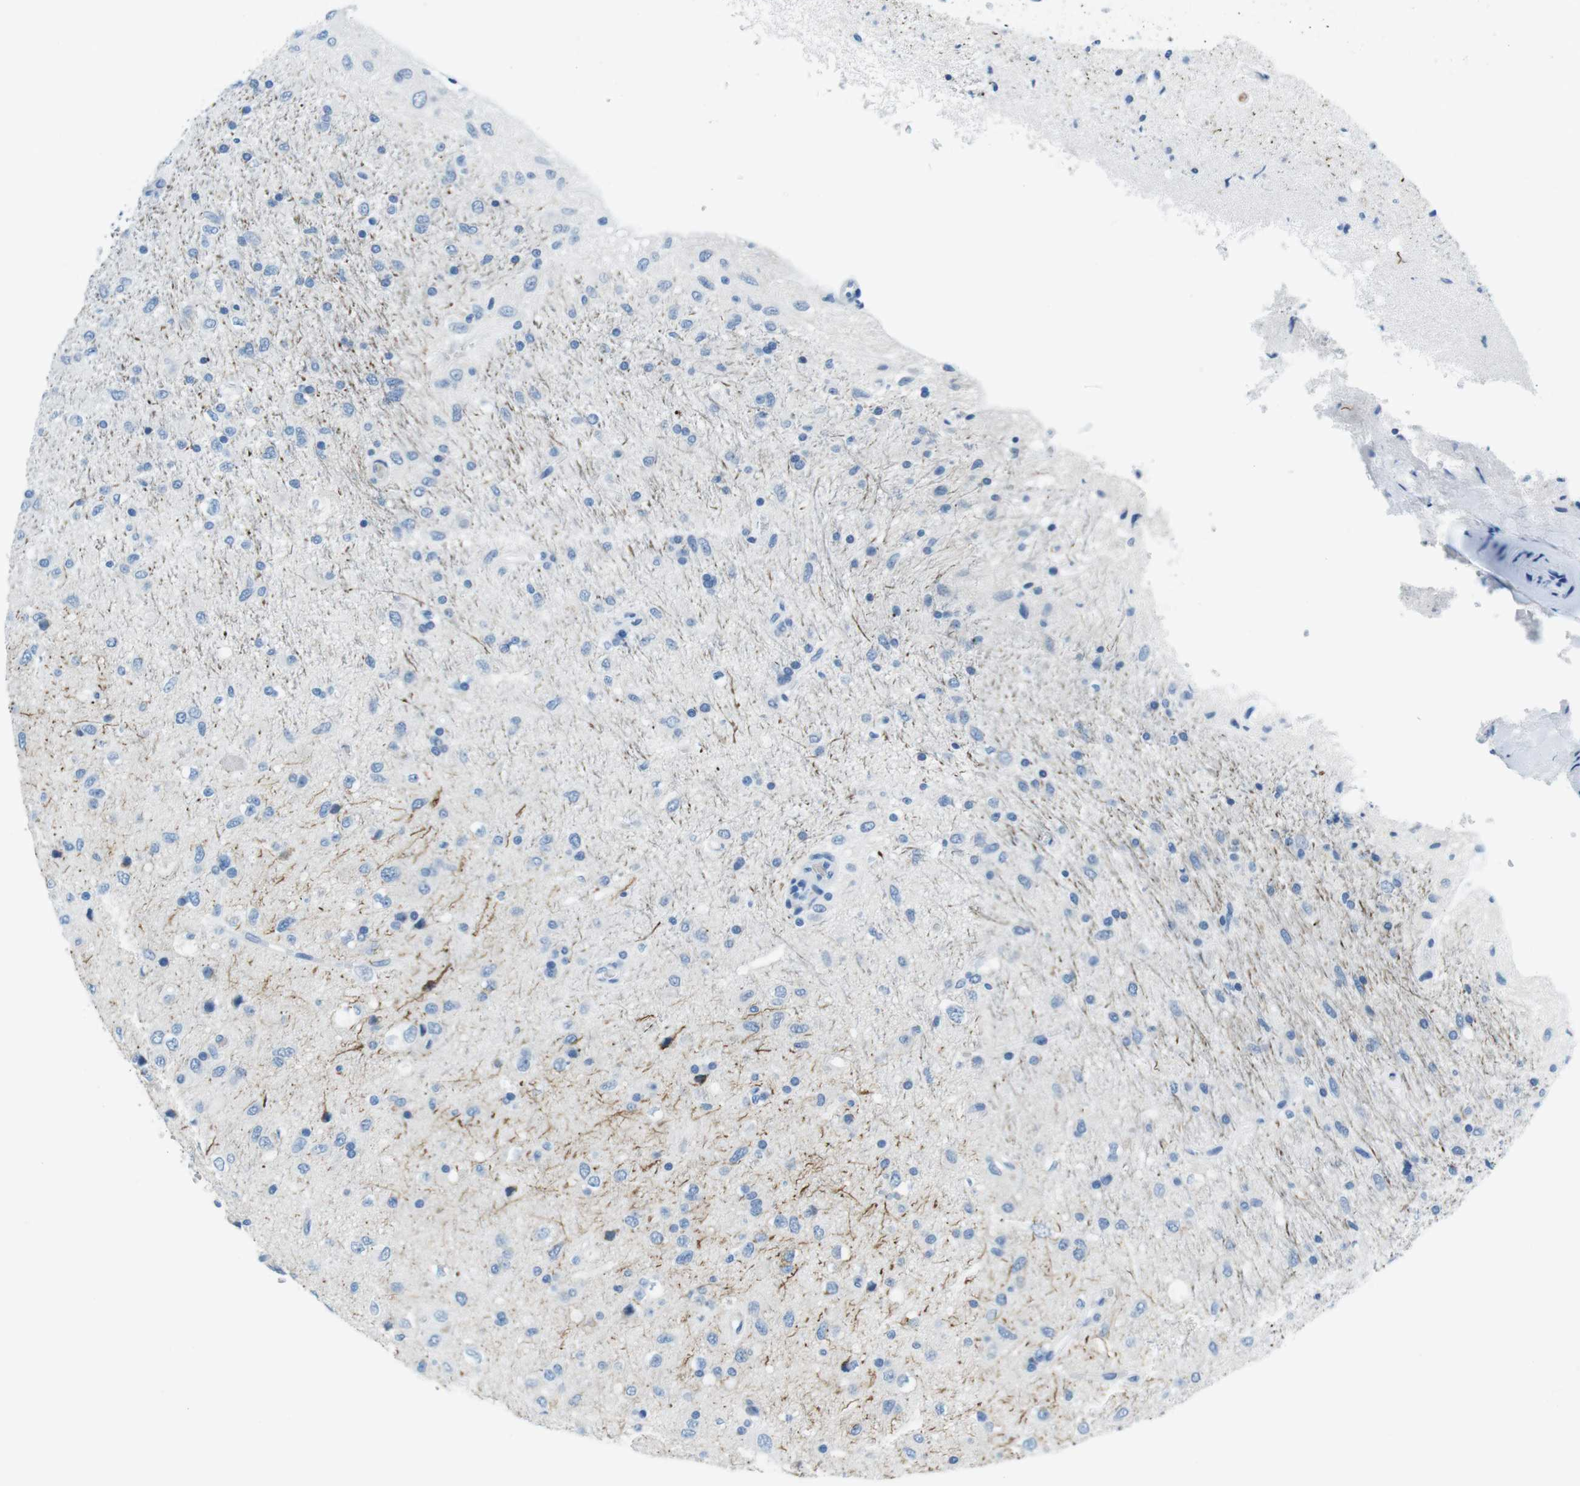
{"staining": {"intensity": "weak", "quantity": "<25%", "location": "cytoplasmic/membranous,nuclear"}, "tissue": "glioma", "cell_type": "Tumor cells", "image_type": "cancer", "snomed": [{"axis": "morphology", "description": "Glioma, malignant, Low grade"}, {"axis": "topography", "description": "Brain"}], "caption": "Immunohistochemical staining of human glioma demonstrates no significant staining in tumor cells.", "gene": "TFAP2C", "patient": {"sex": "male", "age": 77}}